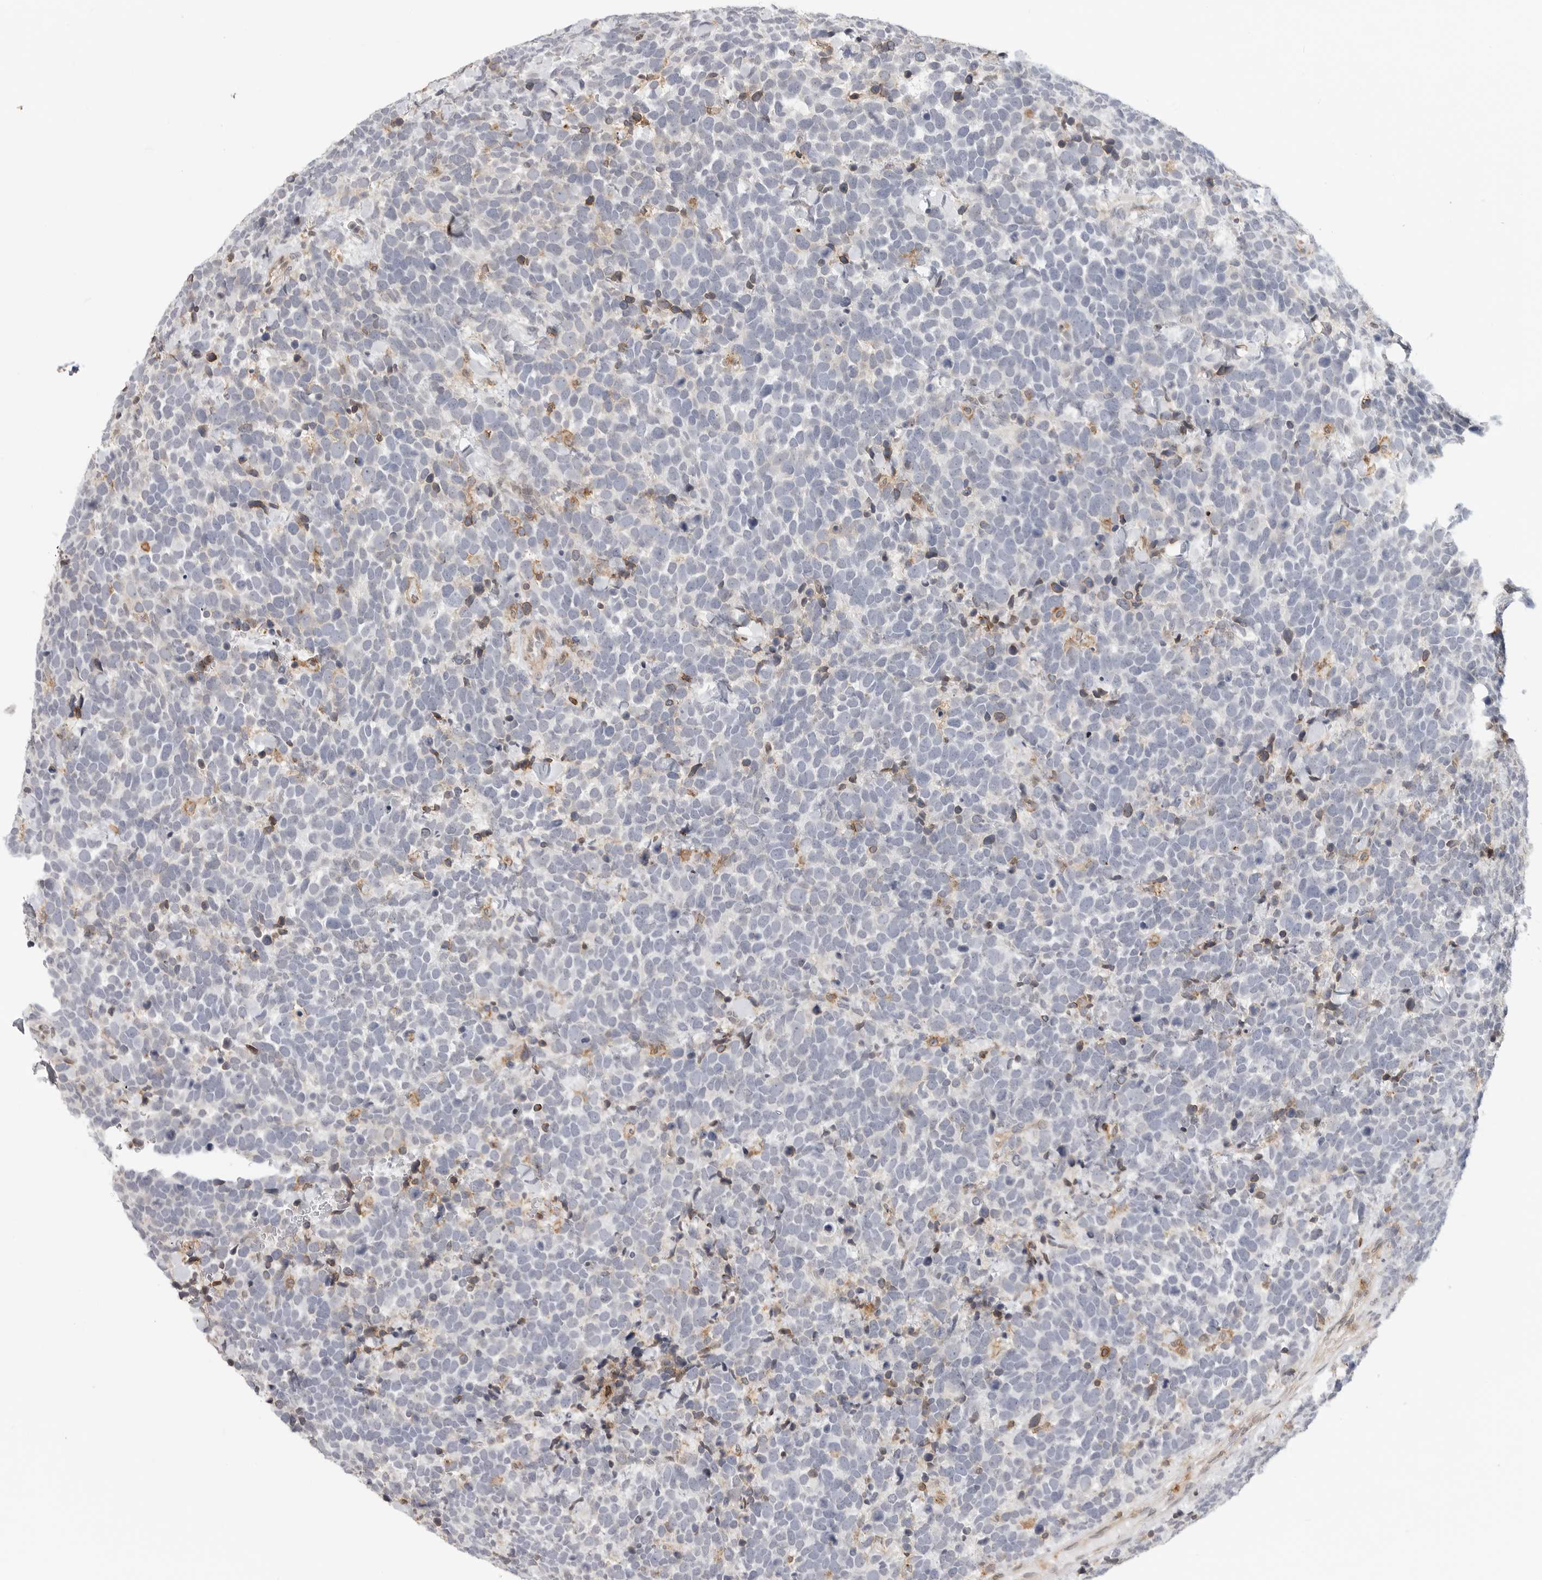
{"staining": {"intensity": "negative", "quantity": "none", "location": "none"}, "tissue": "urothelial cancer", "cell_type": "Tumor cells", "image_type": "cancer", "snomed": [{"axis": "morphology", "description": "Urothelial carcinoma, High grade"}, {"axis": "topography", "description": "Urinary bladder"}], "caption": "Tumor cells are negative for protein expression in human urothelial cancer.", "gene": "ANXA11", "patient": {"sex": "female", "age": 82}}